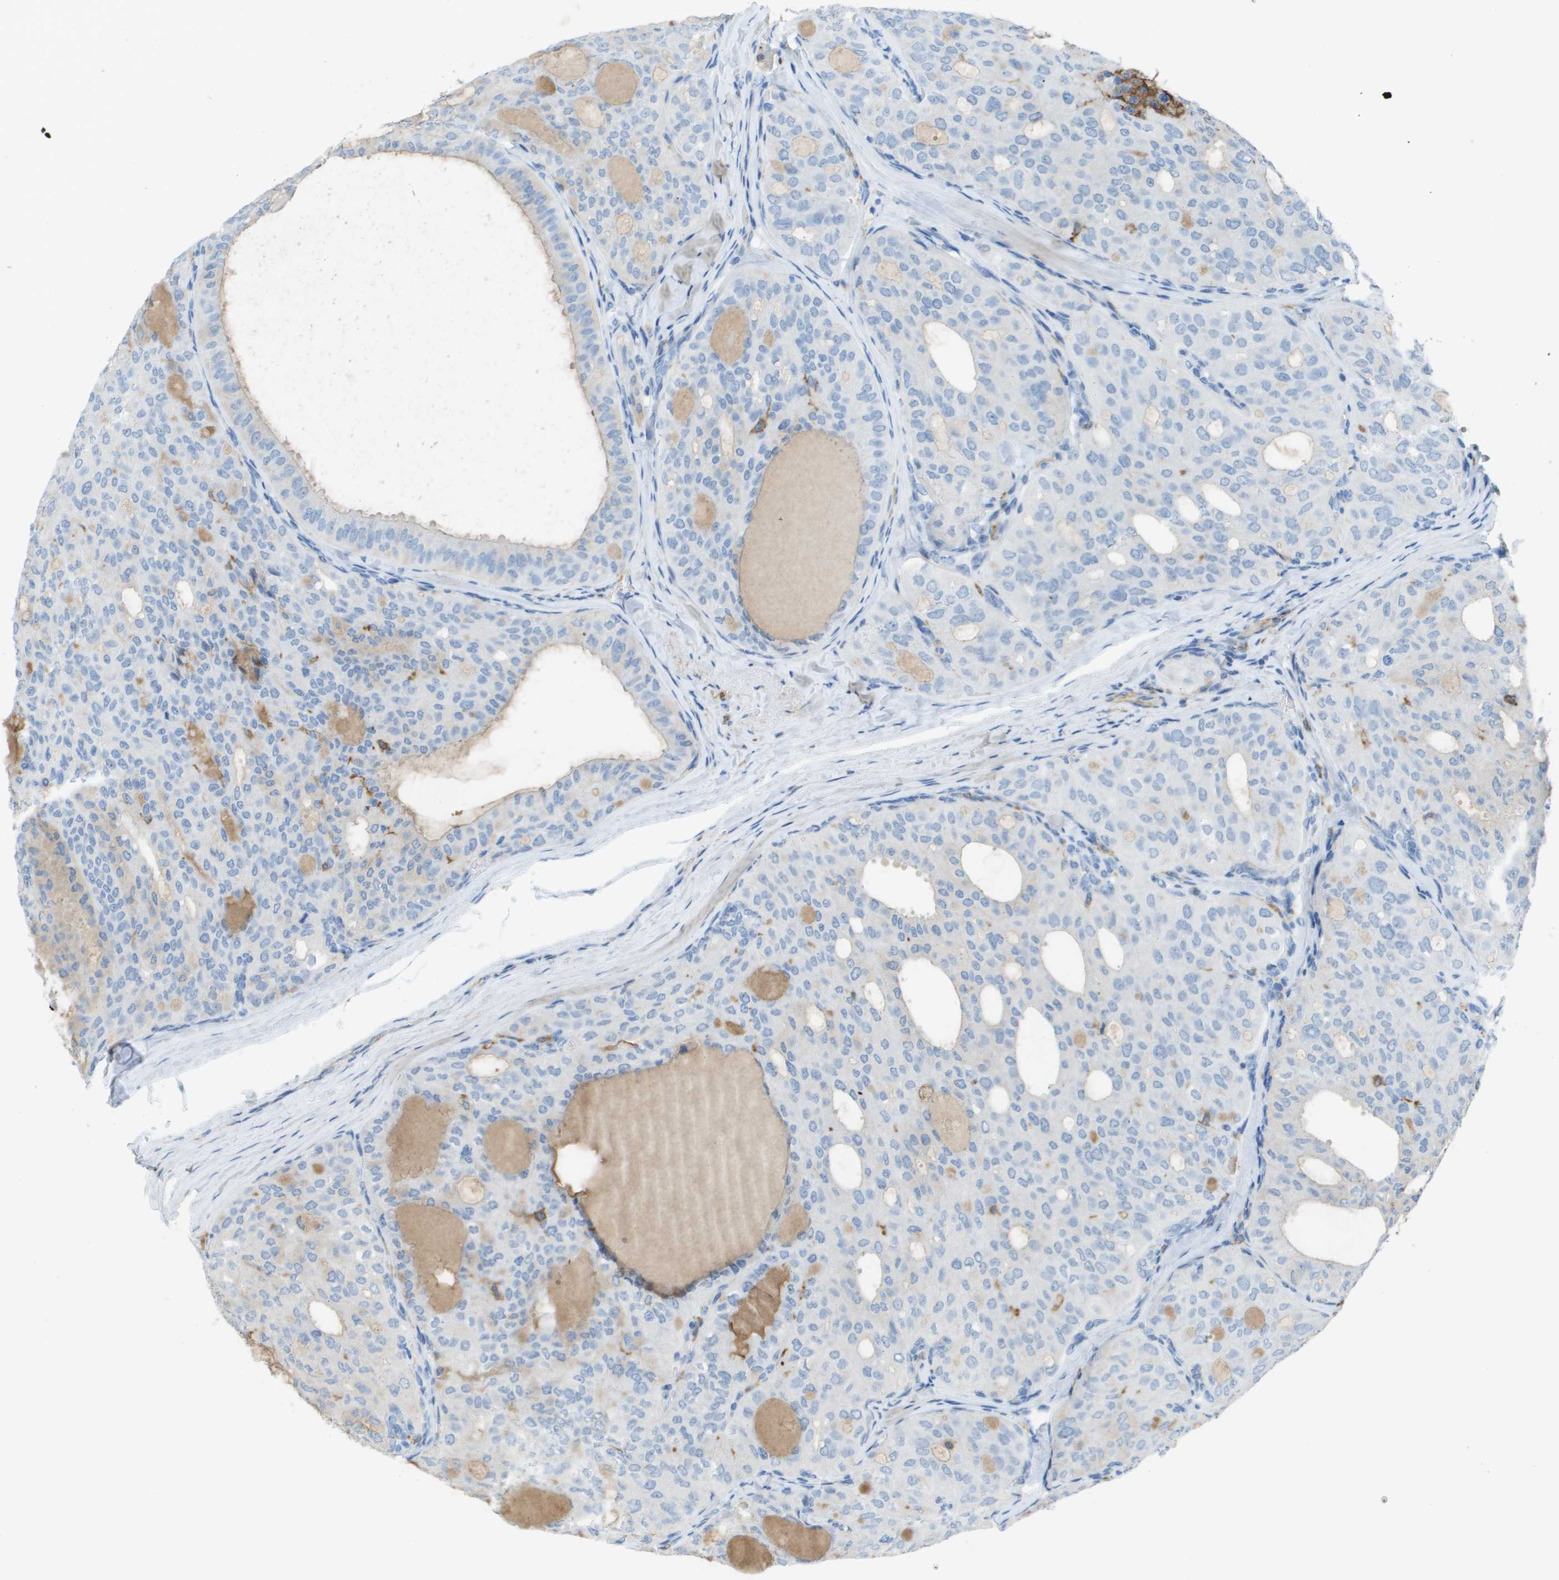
{"staining": {"intensity": "weak", "quantity": "<25%", "location": "cytoplasmic/membranous,nuclear"}, "tissue": "thyroid cancer", "cell_type": "Tumor cells", "image_type": "cancer", "snomed": [{"axis": "morphology", "description": "Follicular adenoma carcinoma, NOS"}, {"axis": "topography", "description": "Thyroid gland"}], "caption": "High magnification brightfield microscopy of thyroid cancer (follicular adenoma carcinoma) stained with DAB (brown) and counterstained with hematoxylin (blue): tumor cells show no significant positivity.", "gene": "ZBTB43", "patient": {"sex": "male", "age": 75}}